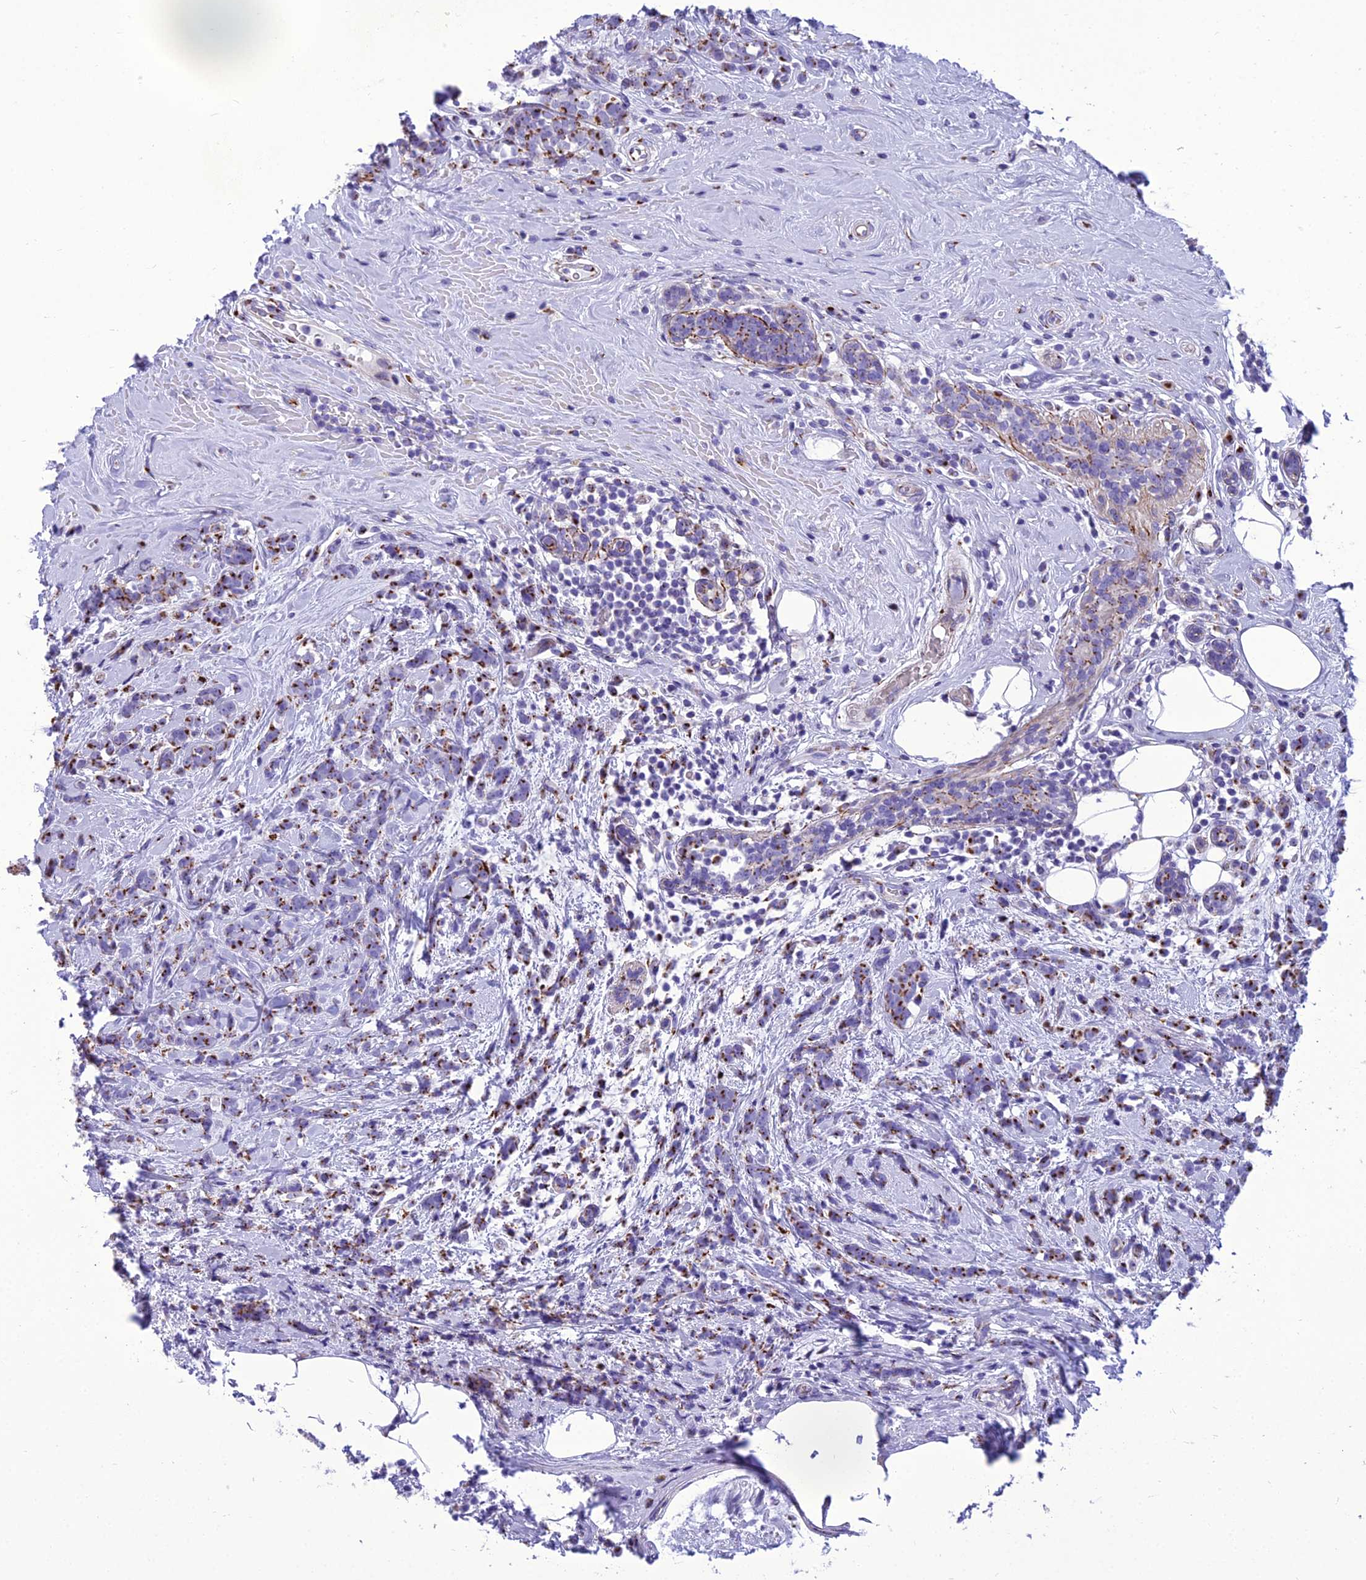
{"staining": {"intensity": "strong", "quantity": ">75%", "location": "cytoplasmic/membranous"}, "tissue": "breast cancer", "cell_type": "Tumor cells", "image_type": "cancer", "snomed": [{"axis": "morphology", "description": "Lobular carcinoma"}, {"axis": "topography", "description": "Breast"}], "caption": "The immunohistochemical stain shows strong cytoplasmic/membranous expression in tumor cells of lobular carcinoma (breast) tissue.", "gene": "GOLM2", "patient": {"sex": "female", "age": 58}}